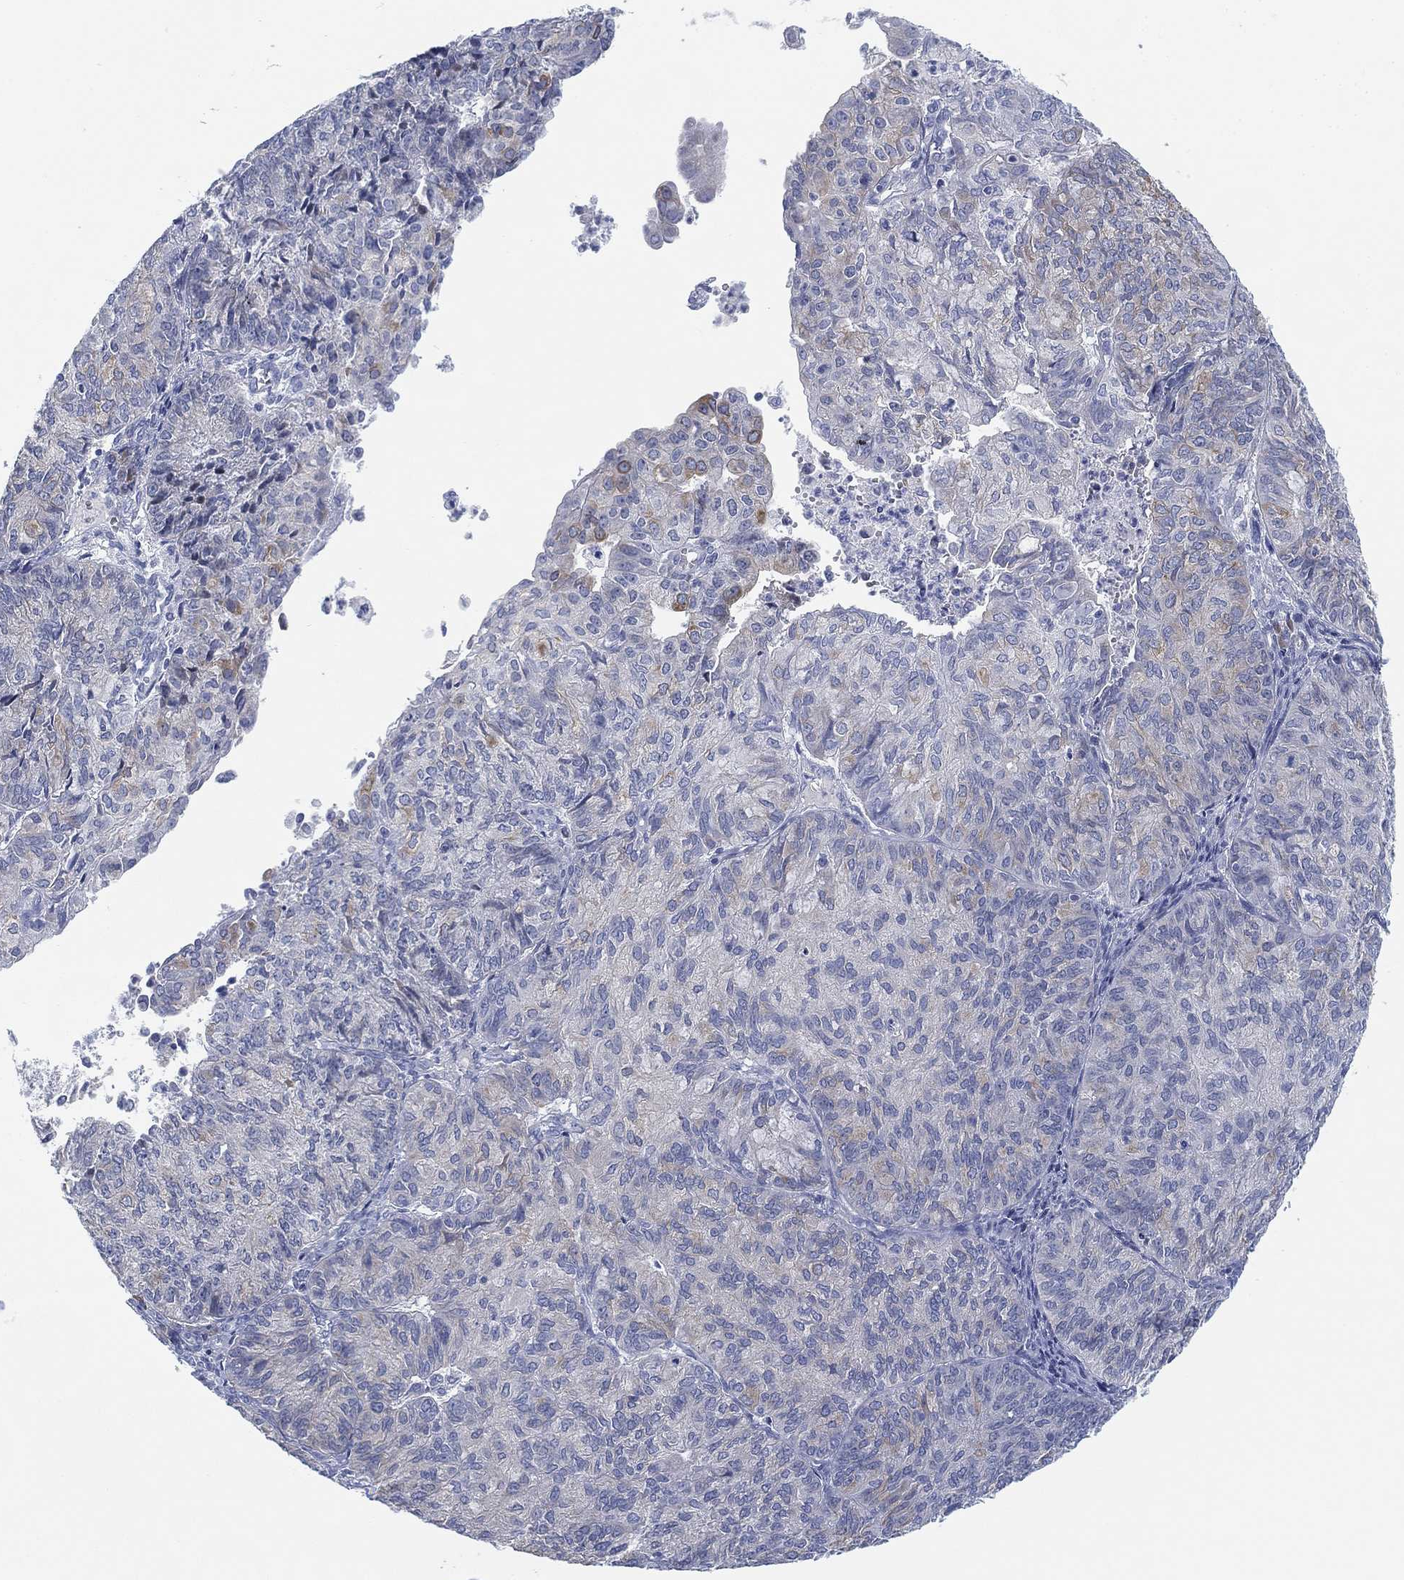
{"staining": {"intensity": "weak", "quantity": "<25%", "location": "cytoplasmic/membranous"}, "tissue": "endometrial cancer", "cell_type": "Tumor cells", "image_type": "cancer", "snomed": [{"axis": "morphology", "description": "Adenocarcinoma, NOS"}, {"axis": "topography", "description": "Endometrium"}], "caption": "Adenocarcinoma (endometrial) stained for a protein using immunohistochemistry demonstrates no staining tumor cells.", "gene": "GCNA", "patient": {"sex": "female", "age": 82}}